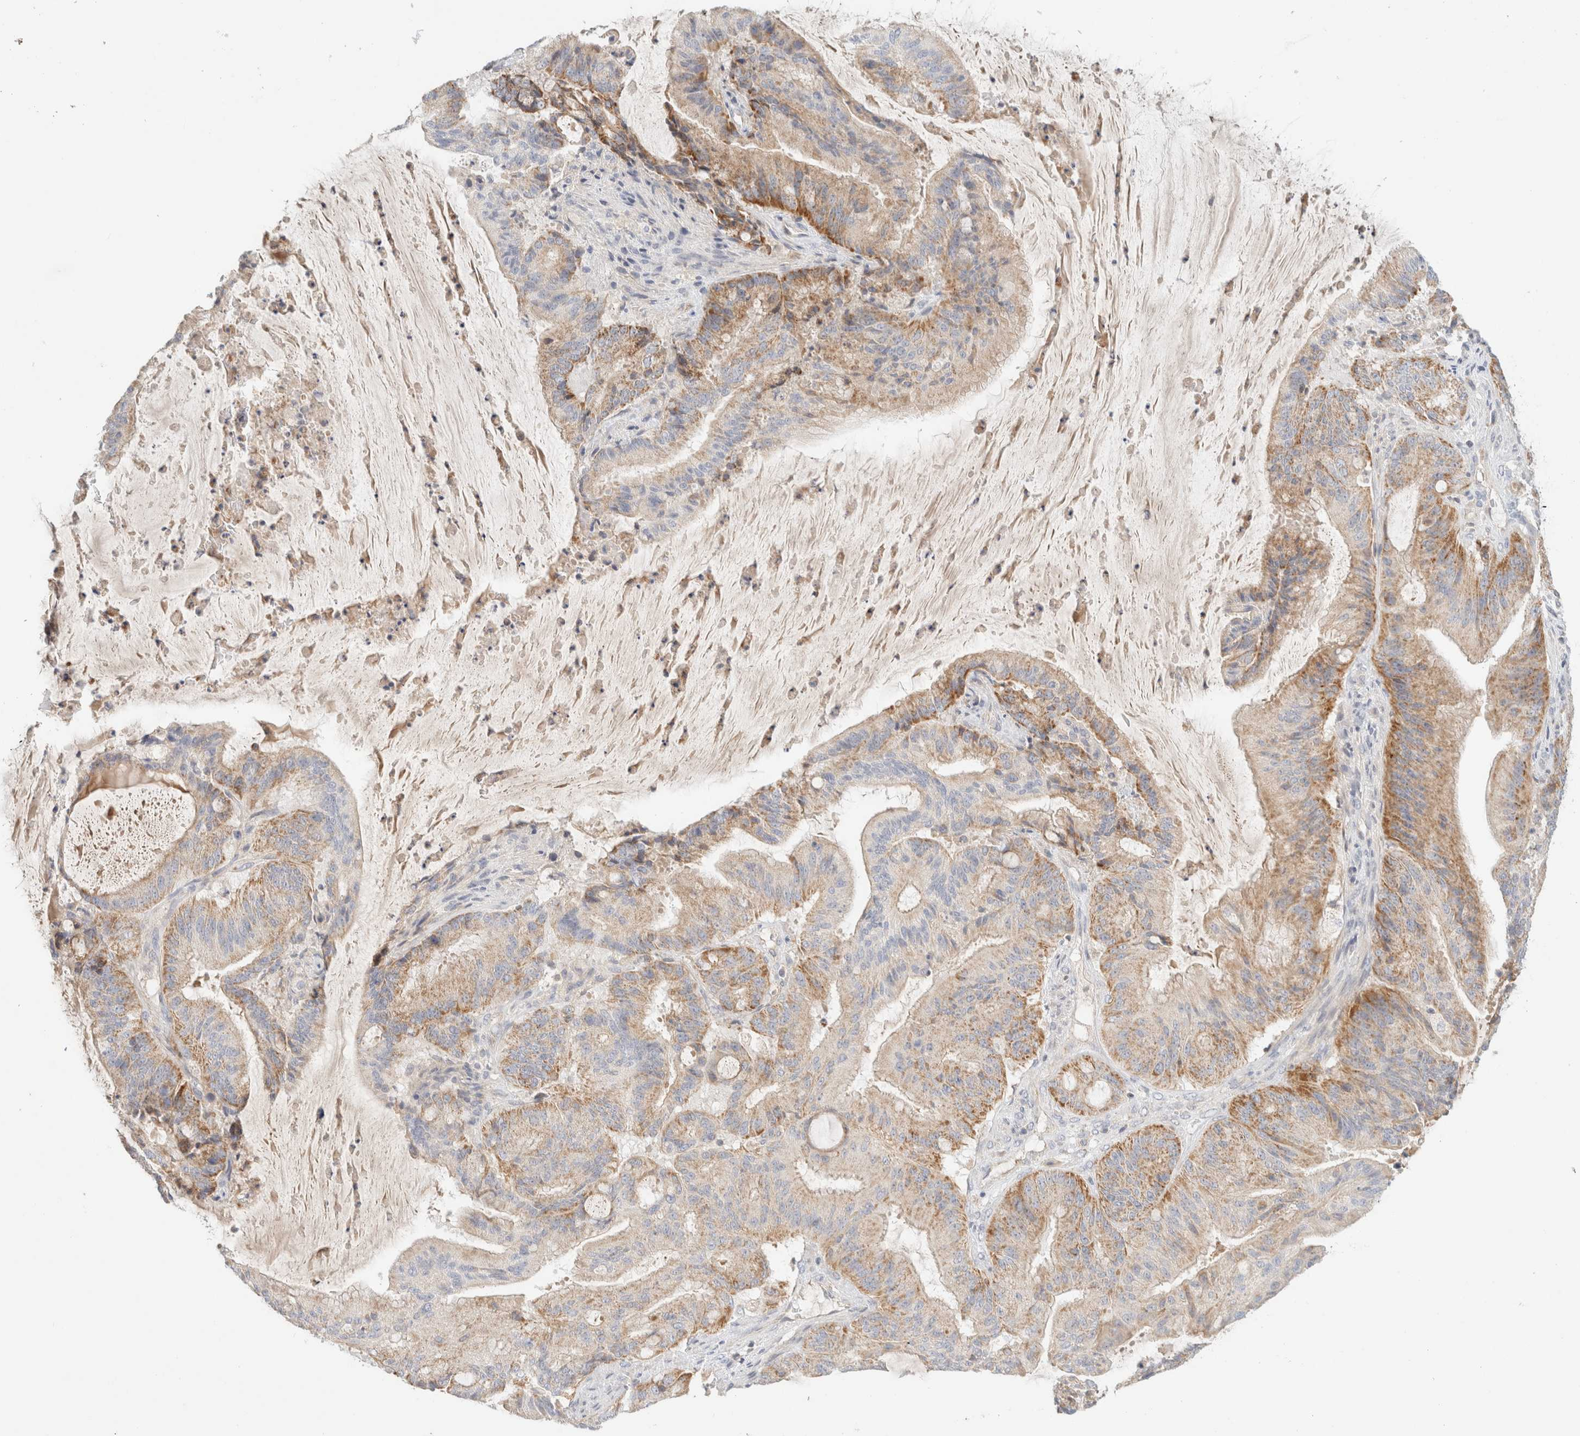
{"staining": {"intensity": "weak", "quantity": ">75%", "location": "cytoplasmic/membranous"}, "tissue": "liver cancer", "cell_type": "Tumor cells", "image_type": "cancer", "snomed": [{"axis": "morphology", "description": "Normal tissue, NOS"}, {"axis": "morphology", "description": "Cholangiocarcinoma"}, {"axis": "topography", "description": "Liver"}, {"axis": "topography", "description": "Peripheral nerve tissue"}], "caption": "Cholangiocarcinoma (liver) tissue displays weak cytoplasmic/membranous positivity in approximately >75% of tumor cells, visualized by immunohistochemistry.", "gene": "MRM3", "patient": {"sex": "female", "age": 73}}